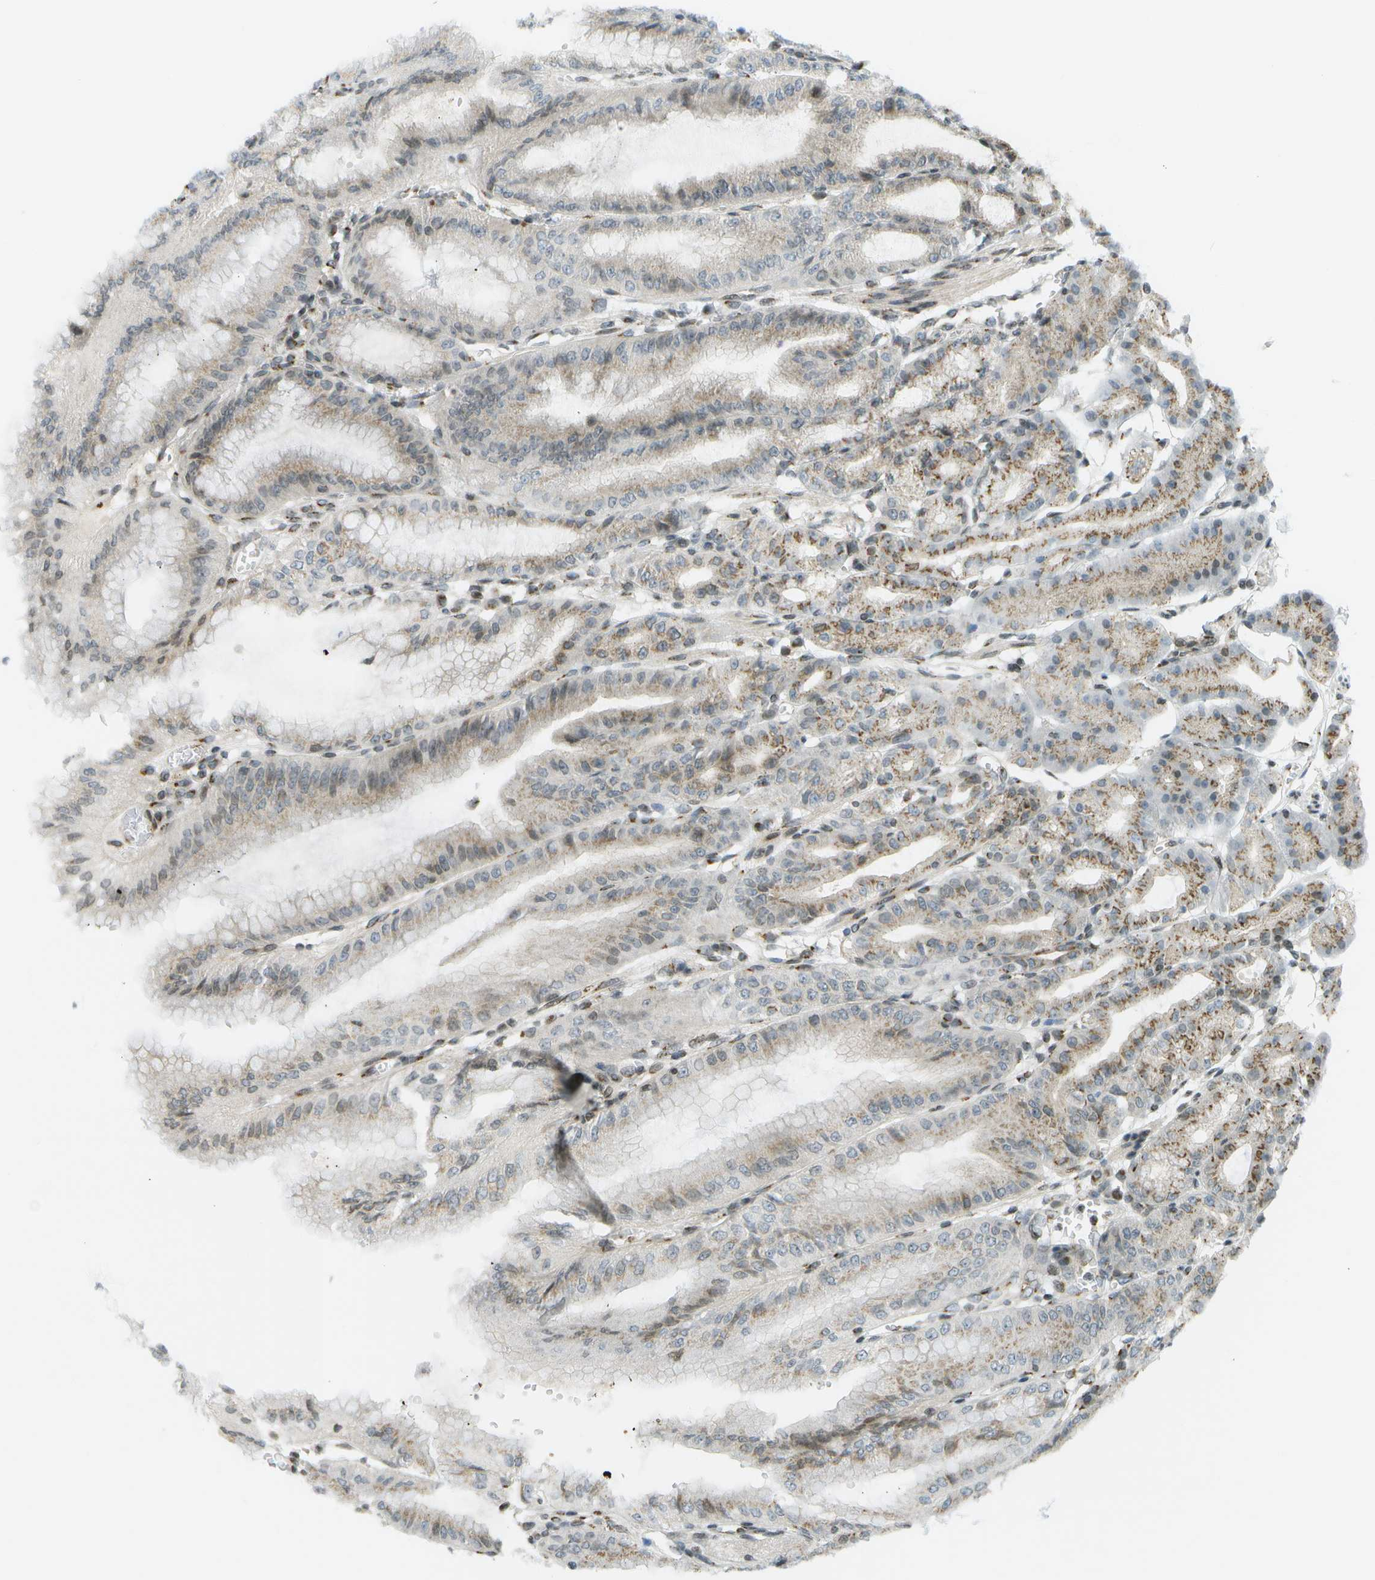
{"staining": {"intensity": "moderate", "quantity": "25%-75%", "location": "cytoplasmic/membranous,nuclear"}, "tissue": "stomach", "cell_type": "Glandular cells", "image_type": "normal", "snomed": [{"axis": "morphology", "description": "Normal tissue, NOS"}, {"axis": "topography", "description": "Stomach, lower"}], "caption": "A micrograph of human stomach stained for a protein shows moderate cytoplasmic/membranous,nuclear brown staining in glandular cells.", "gene": "EVC", "patient": {"sex": "male", "age": 71}}